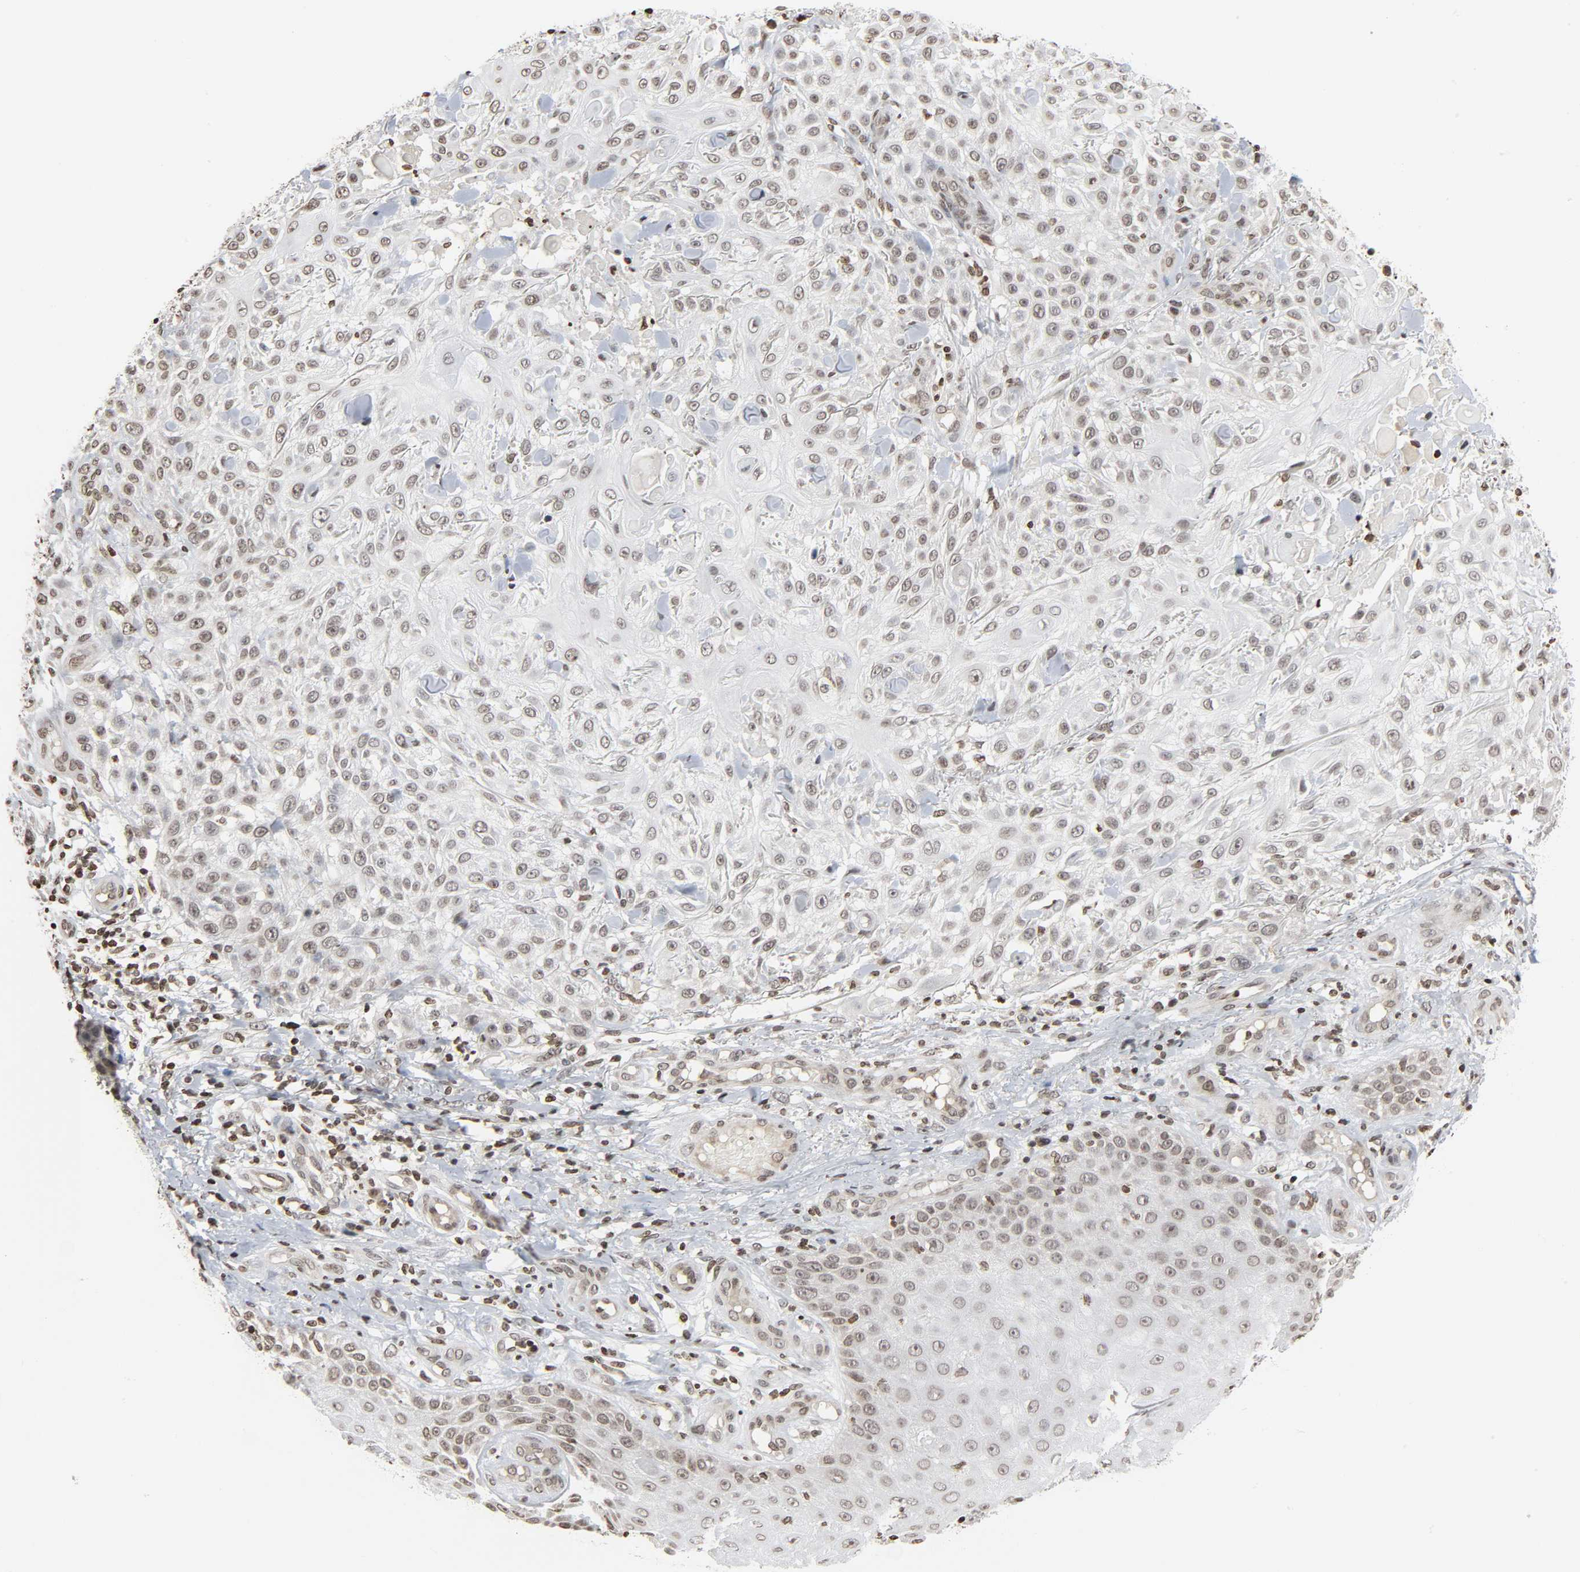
{"staining": {"intensity": "weak", "quantity": ">75%", "location": "nuclear"}, "tissue": "skin cancer", "cell_type": "Tumor cells", "image_type": "cancer", "snomed": [{"axis": "morphology", "description": "Squamous cell carcinoma, NOS"}, {"axis": "topography", "description": "Skin"}], "caption": "Approximately >75% of tumor cells in human squamous cell carcinoma (skin) reveal weak nuclear protein staining as visualized by brown immunohistochemical staining.", "gene": "ELAVL1", "patient": {"sex": "female", "age": 42}}